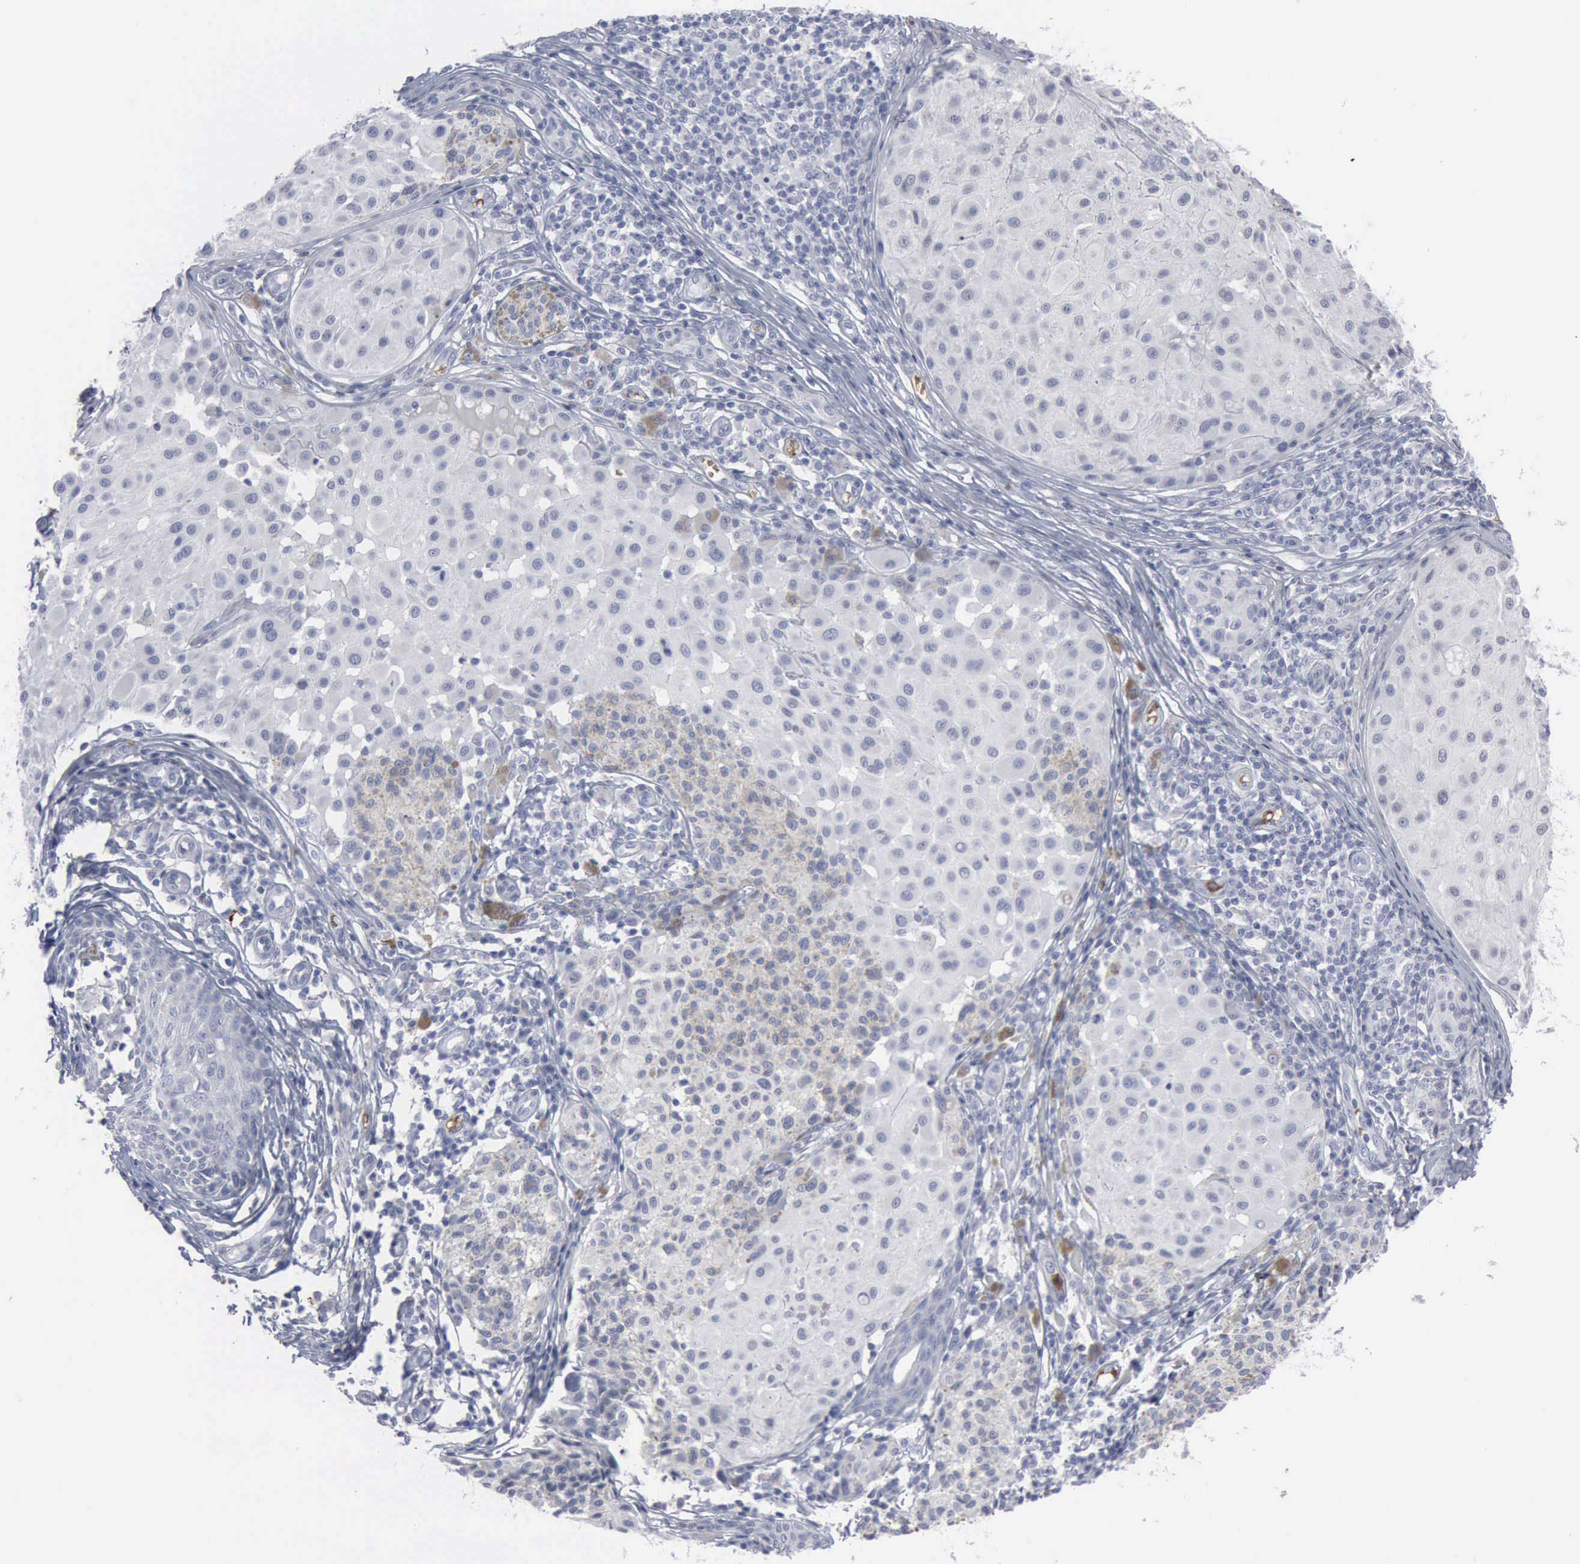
{"staining": {"intensity": "negative", "quantity": "none", "location": "none"}, "tissue": "melanoma", "cell_type": "Tumor cells", "image_type": "cancer", "snomed": [{"axis": "morphology", "description": "Malignant melanoma, NOS"}, {"axis": "topography", "description": "Skin"}], "caption": "The IHC micrograph has no significant staining in tumor cells of melanoma tissue.", "gene": "TGFB1", "patient": {"sex": "male", "age": 36}}